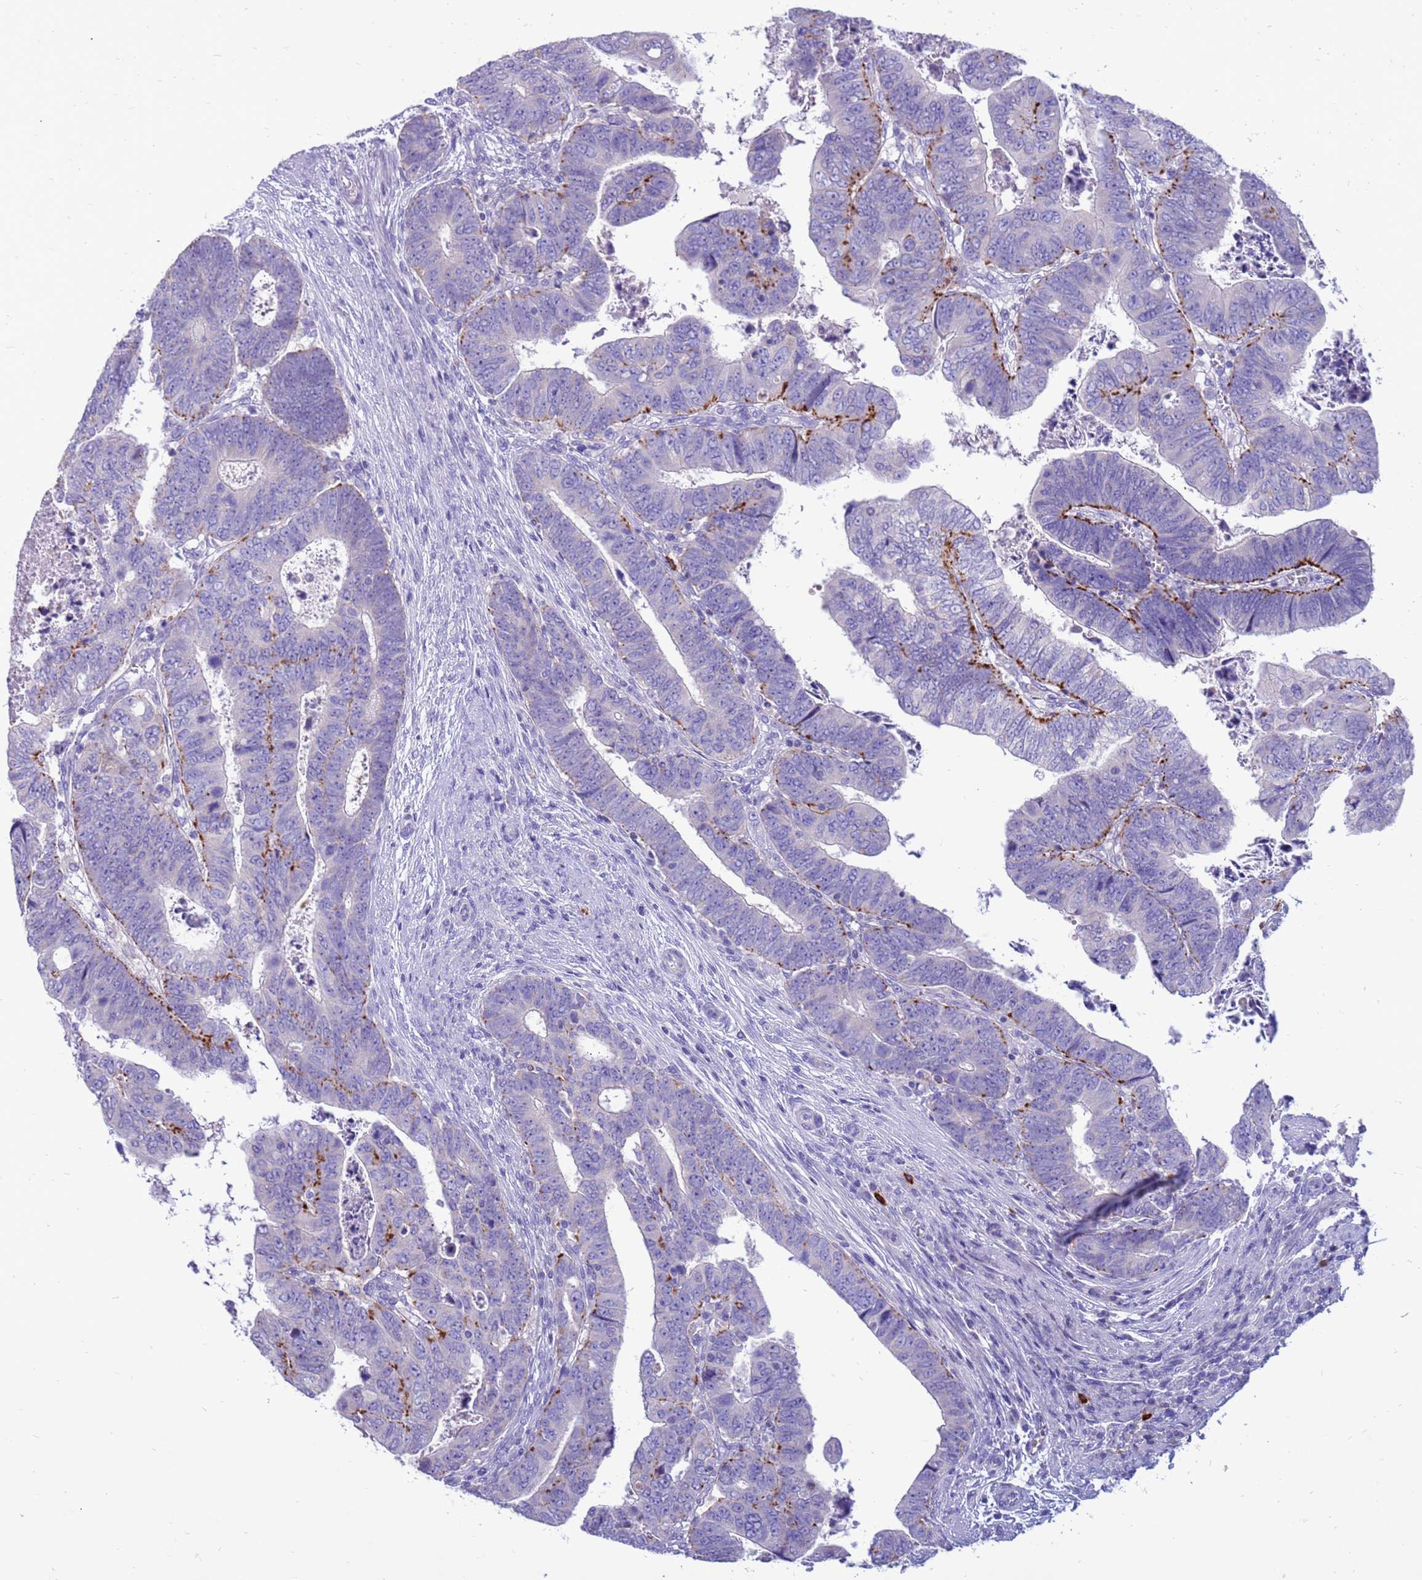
{"staining": {"intensity": "moderate", "quantity": "25%-75%", "location": "cytoplasmic/membranous"}, "tissue": "colorectal cancer", "cell_type": "Tumor cells", "image_type": "cancer", "snomed": [{"axis": "morphology", "description": "Normal tissue, NOS"}, {"axis": "morphology", "description": "Adenocarcinoma, NOS"}, {"axis": "topography", "description": "Rectum"}], "caption": "Protein staining shows moderate cytoplasmic/membranous staining in about 25%-75% of tumor cells in adenocarcinoma (colorectal).", "gene": "PDE10A", "patient": {"sex": "female", "age": 65}}